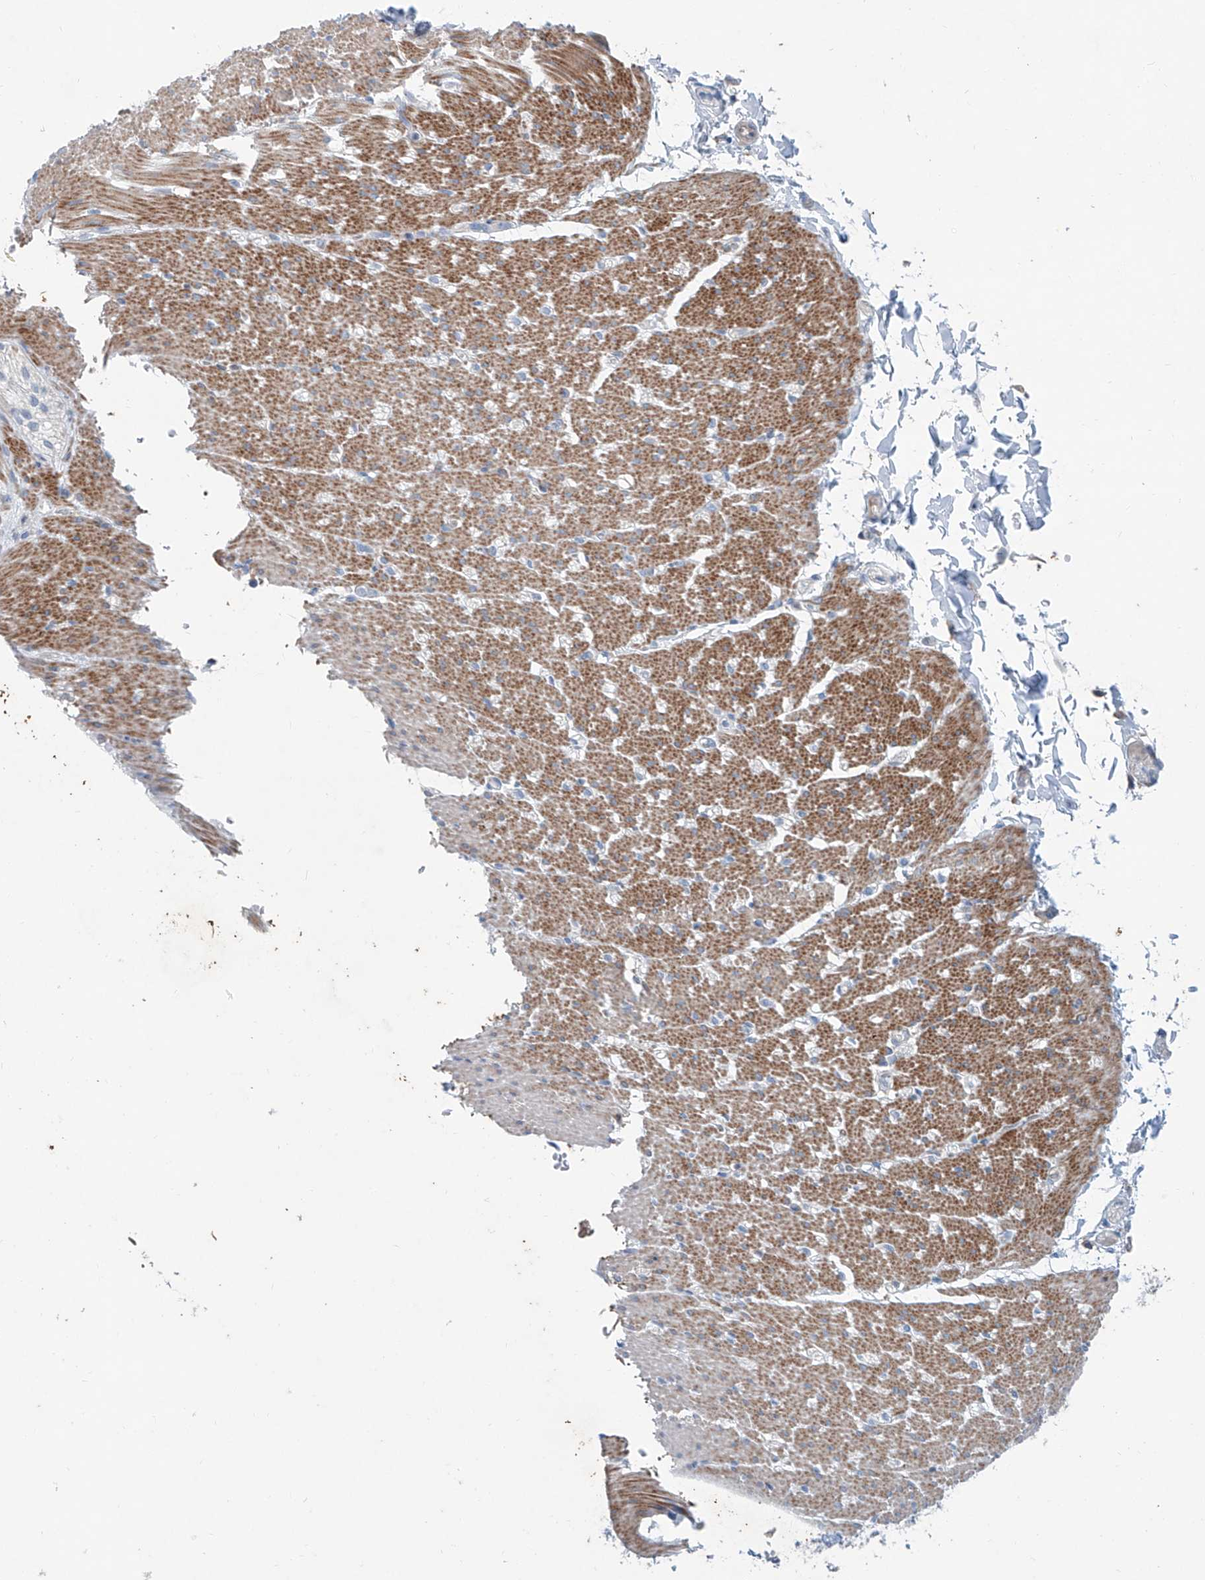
{"staining": {"intensity": "moderate", "quantity": ">75%", "location": "cytoplasmic/membranous"}, "tissue": "smooth muscle", "cell_type": "Smooth muscle cells", "image_type": "normal", "snomed": [{"axis": "morphology", "description": "Normal tissue, NOS"}, {"axis": "morphology", "description": "Adenocarcinoma, NOS"}, {"axis": "topography", "description": "Colon"}, {"axis": "topography", "description": "Peripheral nerve tissue"}], "caption": "Benign smooth muscle reveals moderate cytoplasmic/membranous expression in about >75% of smooth muscle cells, visualized by immunohistochemistry. The staining was performed using DAB to visualize the protein expression in brown, while the nuclei were stained in blue with hematoxylin (Magnification: 20x).", "gene": "ANKRD34A", "patient": {"sex": "male", "age": 14}}